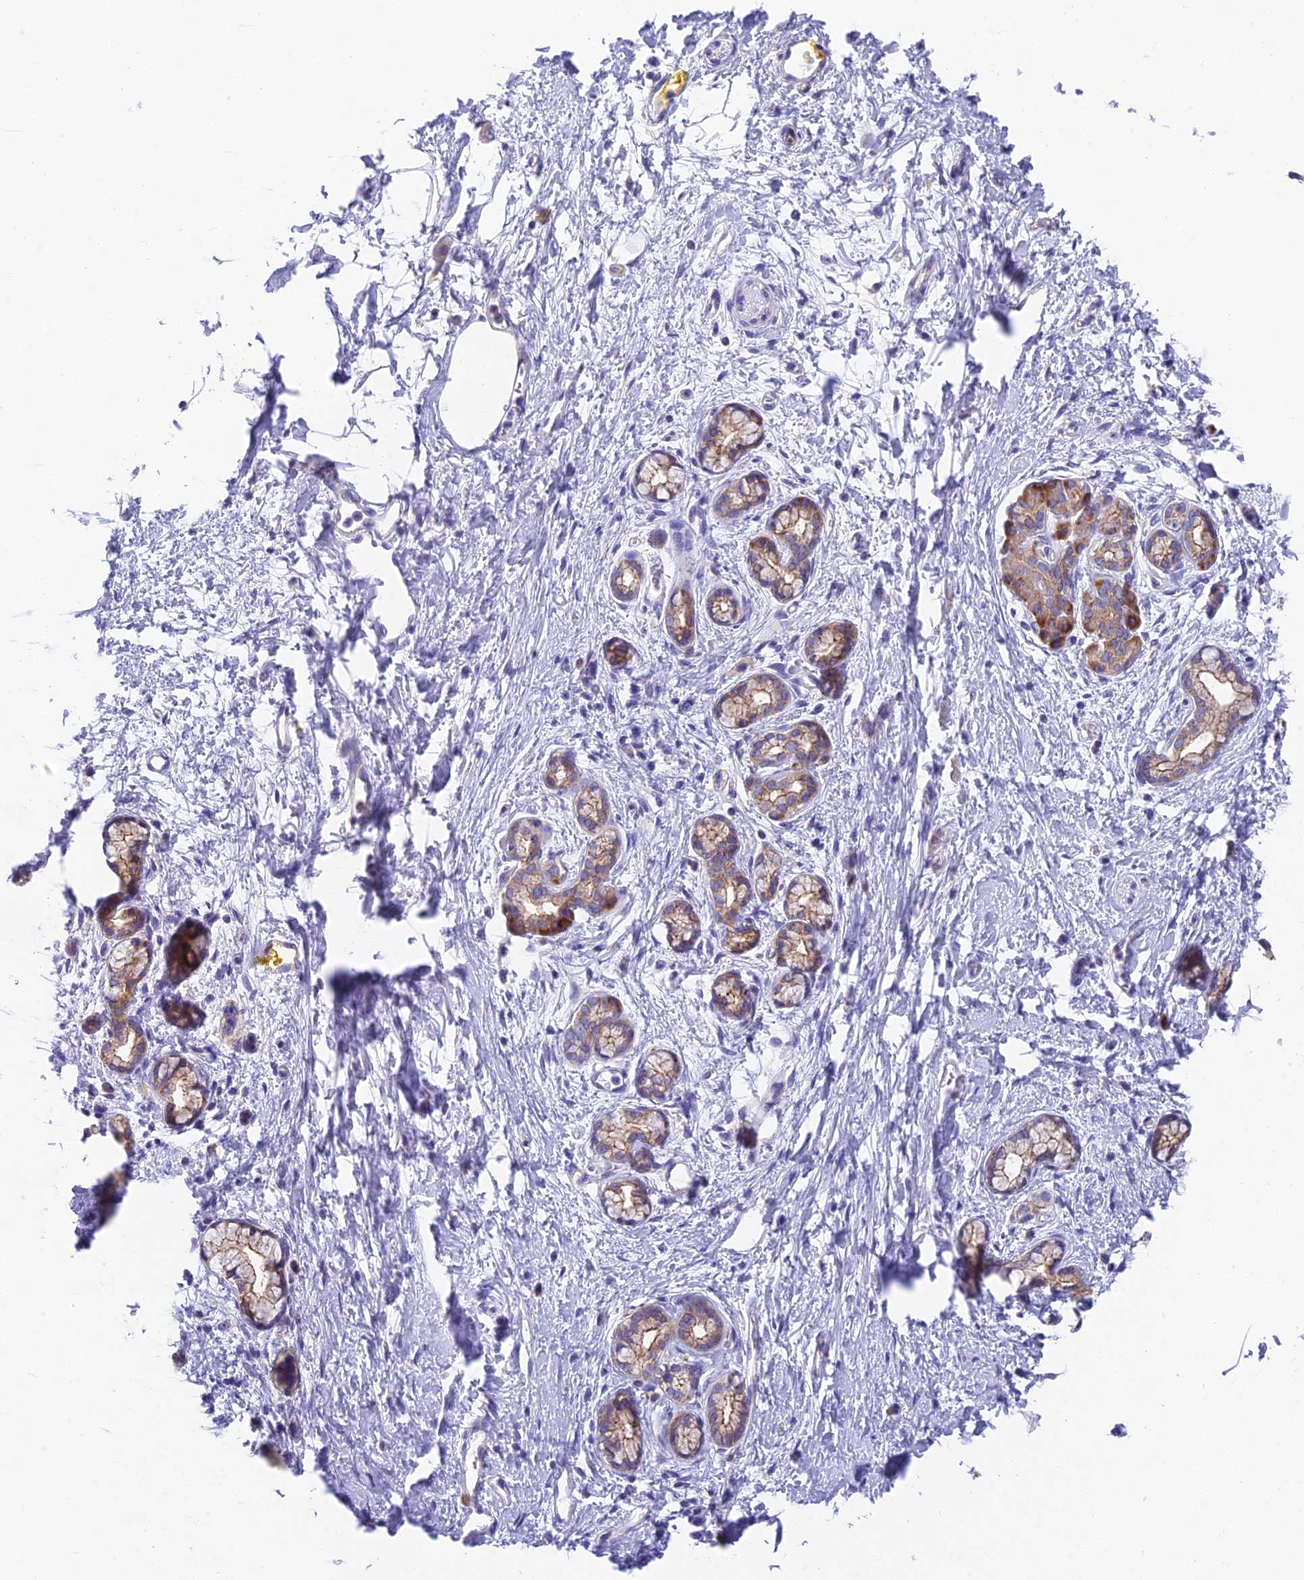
{"staining": {"intensity": "moderate", "quantity": ">75%", "location": "cytoplasmic/membranous"}, "tissue": "pancreatic cancer", "cell_type": "Tumor cells", "image_type": "cancer", "snomed": [{"axis": "morphology", "description": "Adenocarcinoma, NOS"}, {"axis": "topography", "description": "Pancreas"}], "caption": "Pancreatic cancer was stained to show a protein in brown. There is medium levels of moderate cytoplasmic/membranous positivity in about >75% of tumor cells.", "gene": "MVB12A", "patient": {"sex": "male", "age": 58}}